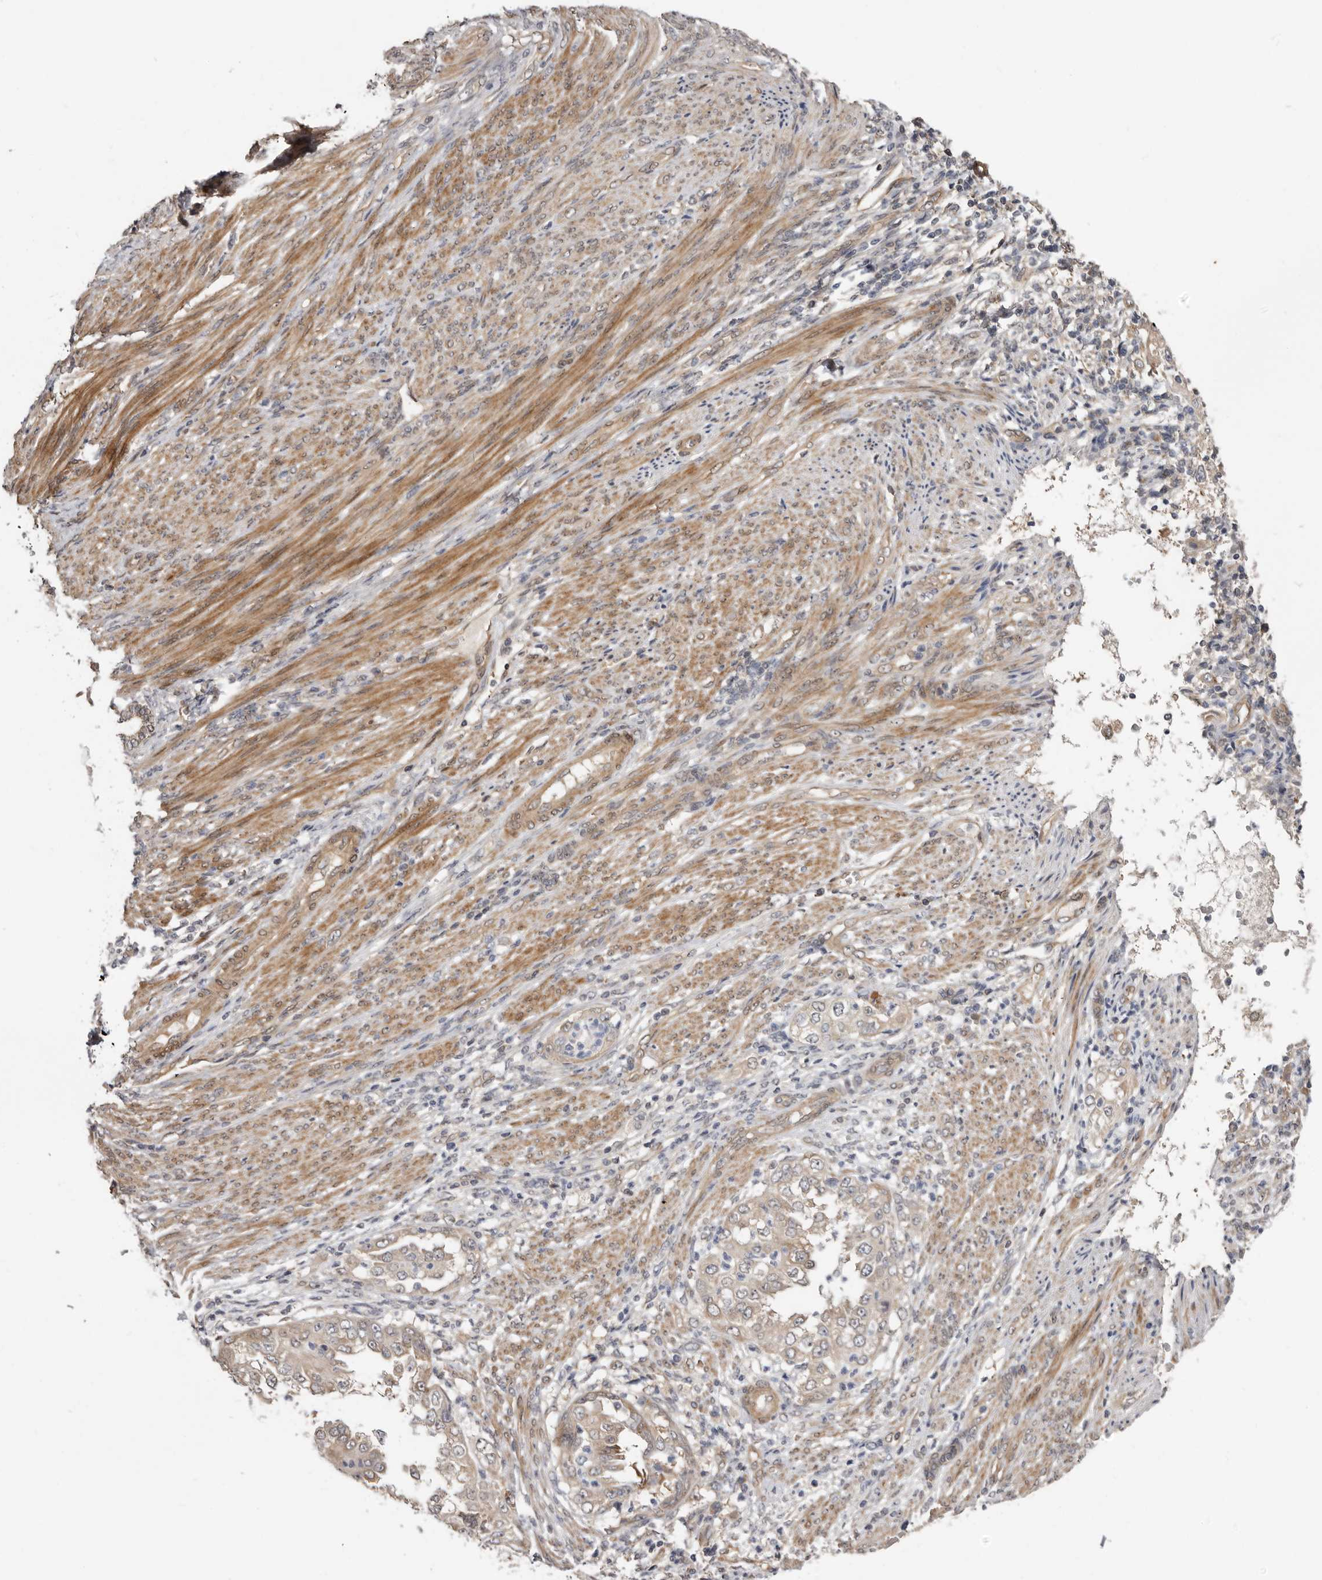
{"staining": {"intensity": "weak", "quantity": "25%-75%", "location": "cytoplasmic/membranous"}, "tissue": "endometrial cancer", "cell_type": "Tumor cells", "image_type": "cancer", "snomed": [{"axis": "morphology", "description": "Adenocarcinoma, NOS"}, {"axis": "topography", "description": "Endometrium"}], "caption": "The micrograph exhibits immunohistochemical staining of endometrial cancer (adenocarcinoma). There is weak cytoplasmic/membranous staining is identified in about 25%-75% of tumor cells. The protein is stained brown, and the nuclei are stained in blue (DAB (3,3'-diaminobenzidine) IHC with brightfield microscopy, high magnification).", "gene": "SBDS", "patient": {"sex": "female", "age": 85}}